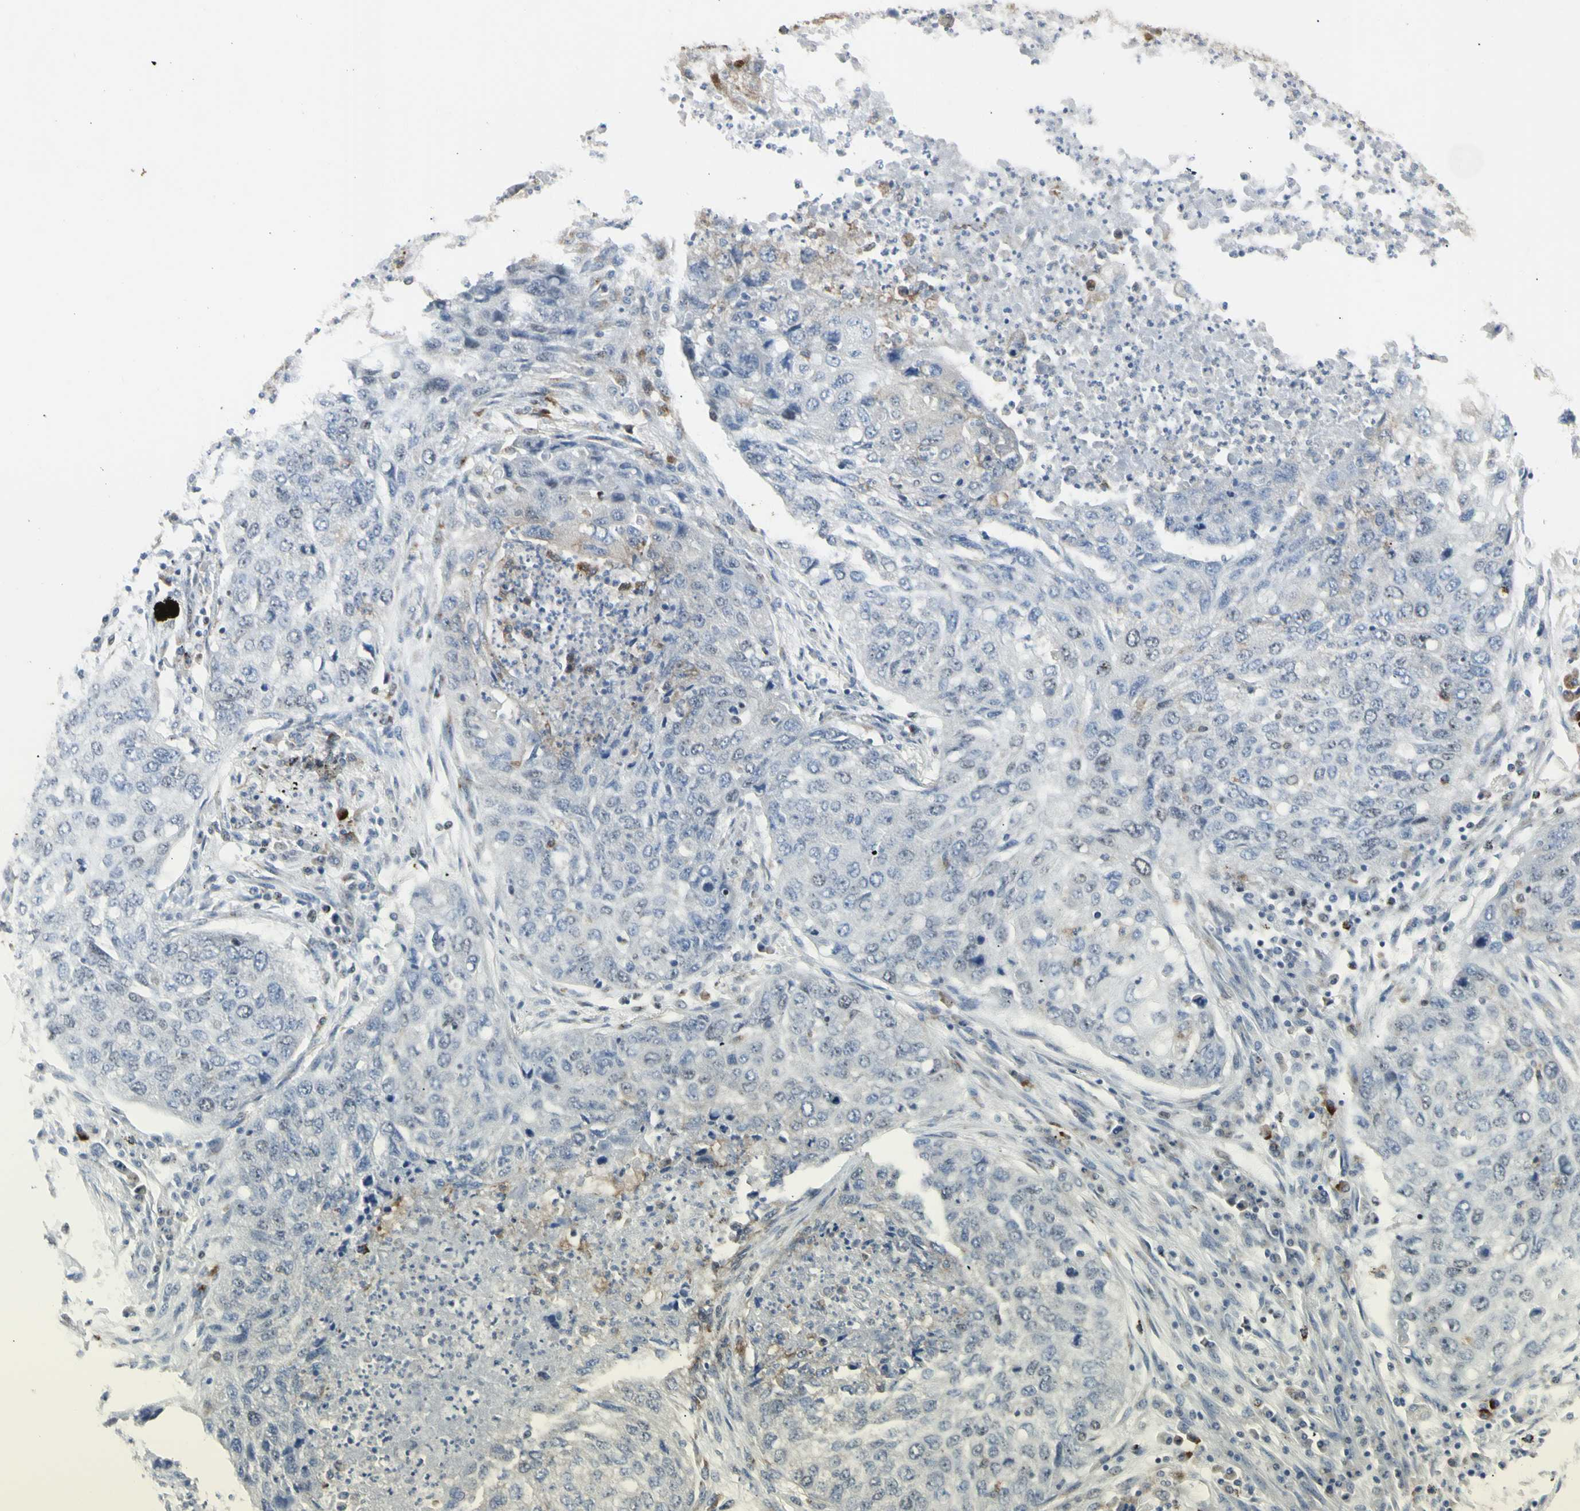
{"staining": {"intensity": "negative", "quantity": "none", "location": "none"}, "tissue": "lung cancer", "cell_type": "Tumor cells", "image_type": "cancer", "snomed": [{"axis": "morphology", "description": "Squamous cell carcinoma, NOS"}, {"axis": "topography", "description": "Lung"}], "caption": "Tumor cells show no significant expression in lung cancer (squamous cell carcinoma).", "gene": "DHRS7B", "patient": {"sex": "female", "age": 63}}